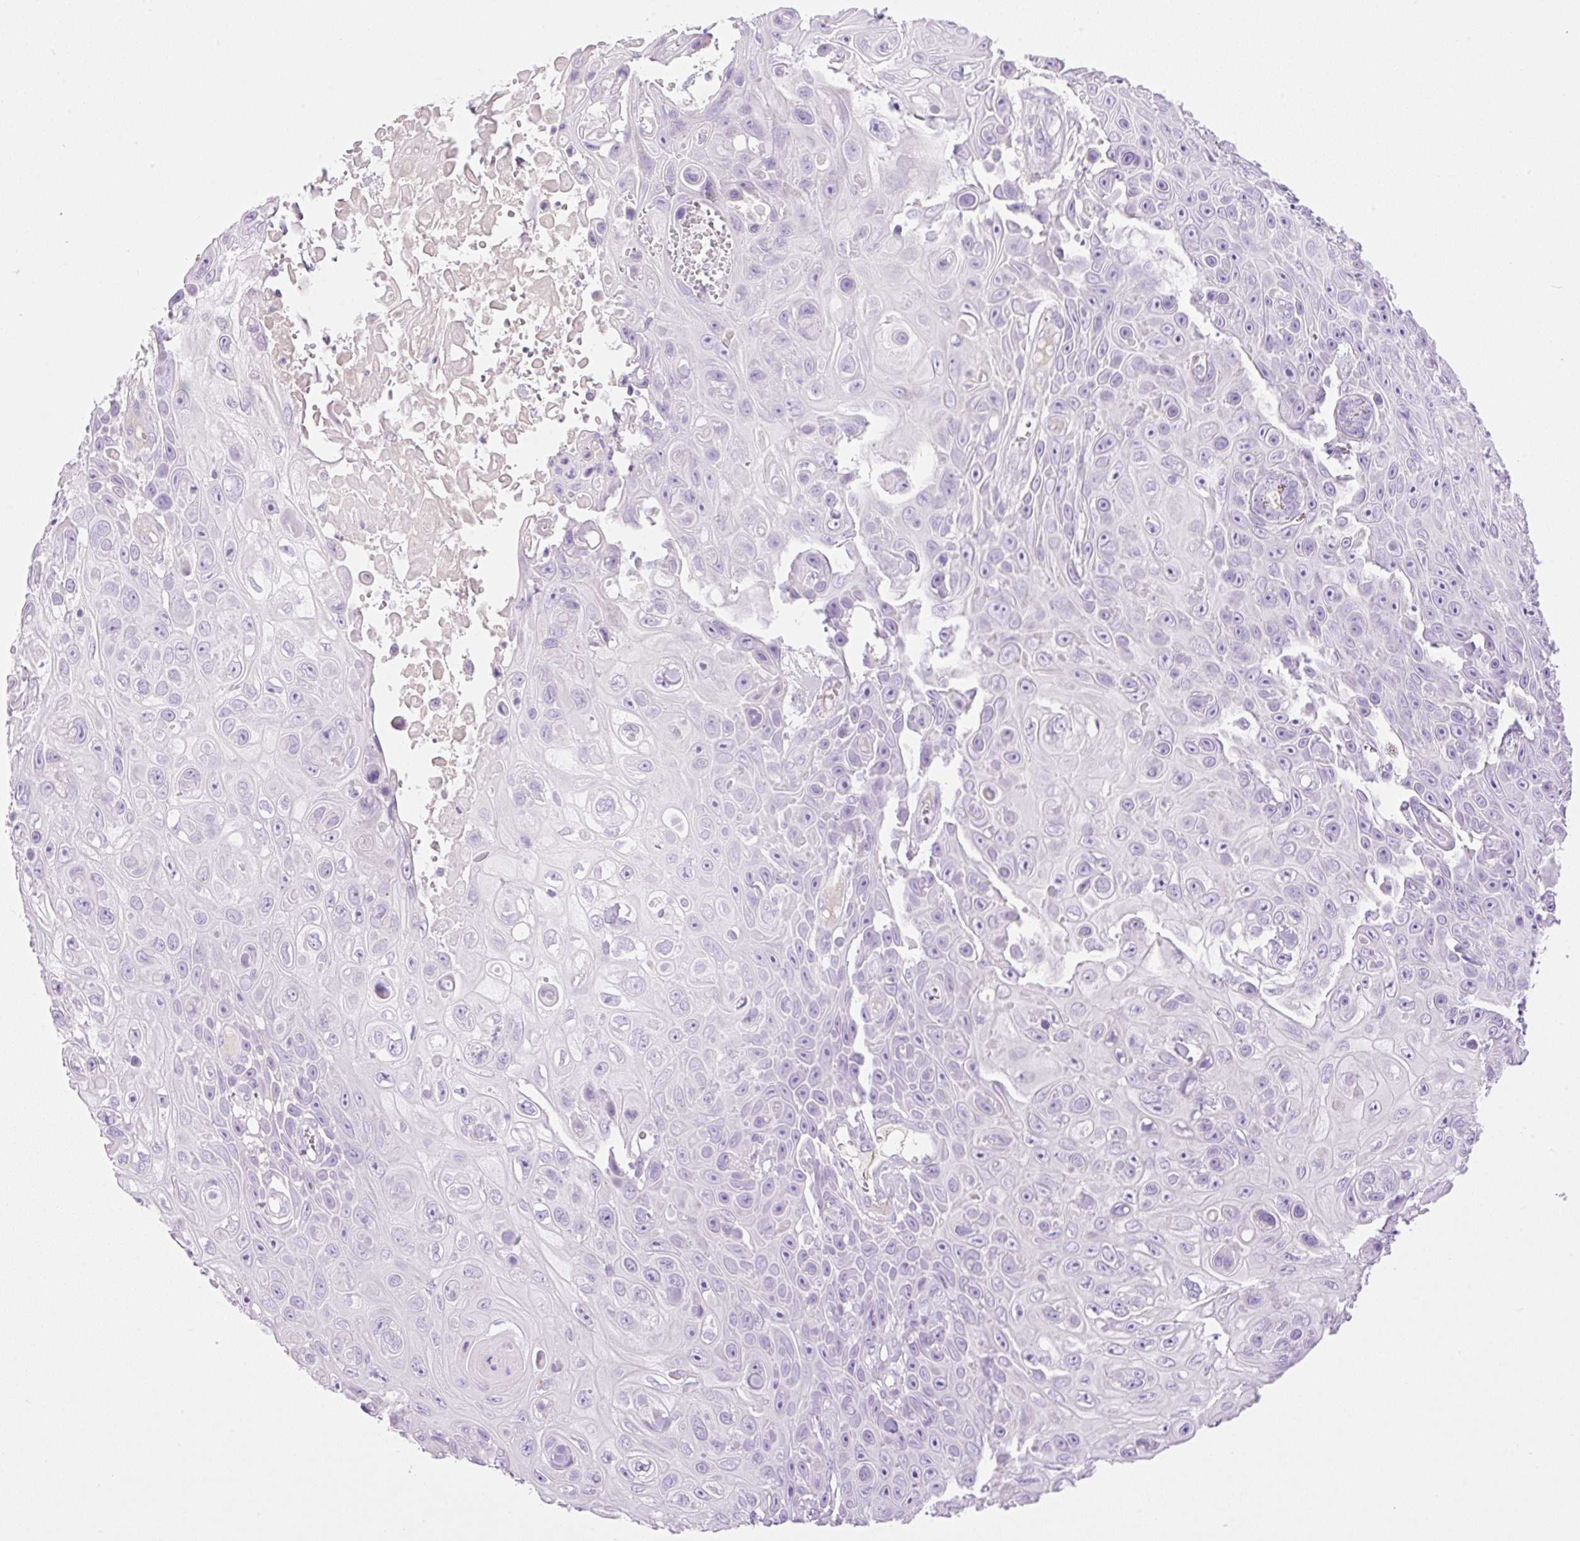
{"staining": {"intensity": "negative", "quantity": "none", "location": "none"}, "tissue": "skin cancer", "cell_type": "Tumor cells", "image_type": "cancer", "snomed": [{"axis": "morphology", "description": "Squamous cell carcinoma, NOS"}, {"axis": "topography", "description": "Skin"}], "caption": "Tumor cells are negative for protein expression in human skin cancer (squamous cell carcinoma).", "gene": "PALM3", "patient": {"sex": "male", "age": 82}}